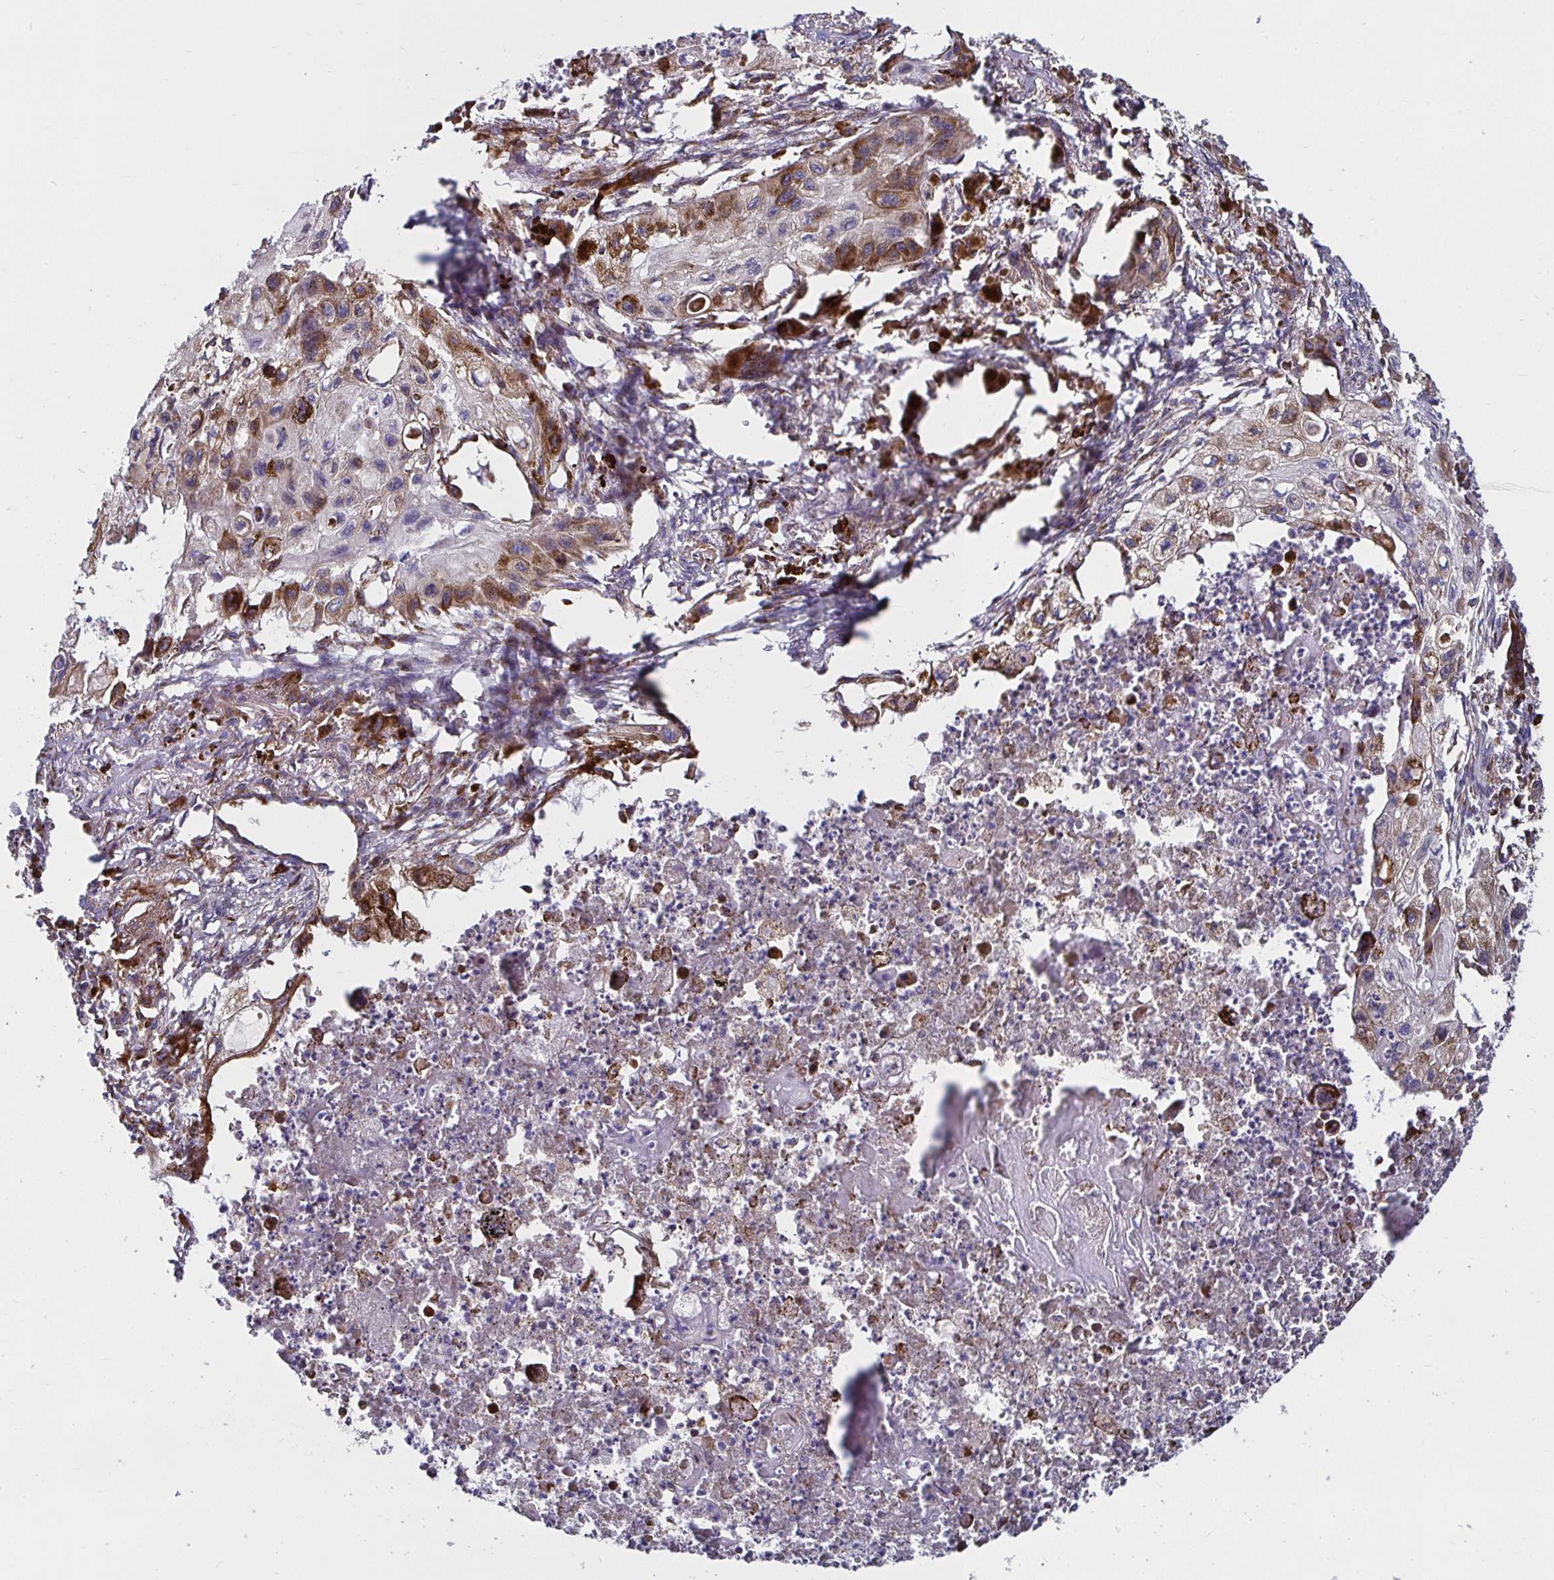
{"staining": {"intensity": "moderate", "quantity": "25%-75%", "location": "cytoplasmic/membranous"}, "tissue": "lung cancer", "cell_type": "Tumor cells", "image_type": "cancer", "snomed": [{"axis": "morphology", "description": "Squamous cell carcinoma, NOS"}, {"axis": "topography", "description": "Lung"}], "caption": "A high-resolution photomicrograph shows IHC staining of squamous cell carcinoma (lung), which shows moderate cytoplasmic/membranous positivity in about 25%-75% of tumor cells.", "gene": "SMYD3", "patient": {"sex": "male", "age": 71}}